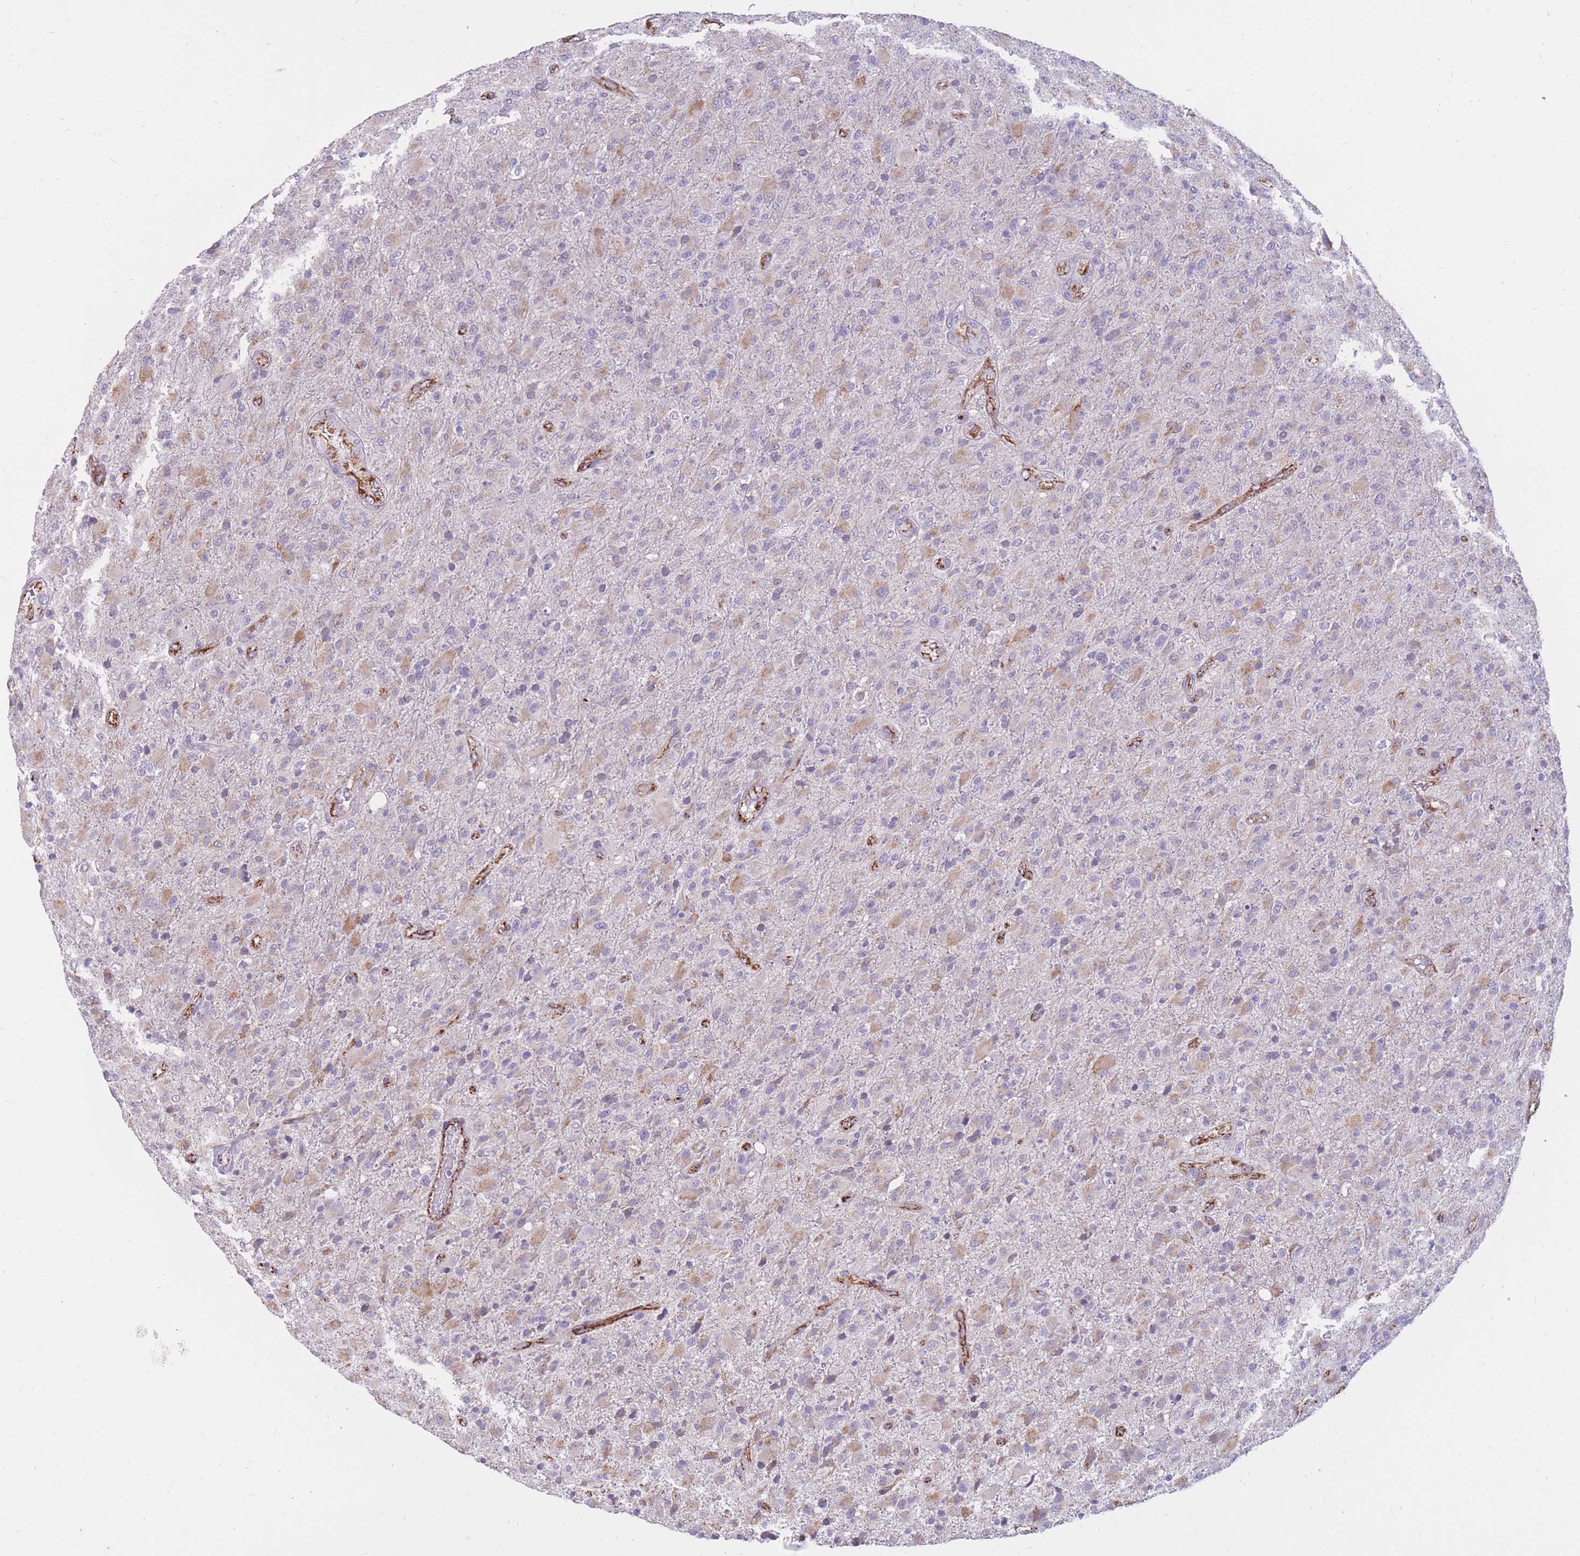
{"staining": {"intensity": "weak", "quantity": "25%-75%", "location": "cytoplasmic/membranous"}, "tissue": "glioma", "cell_type": "Tumor cells", "image_type": "cancer", "snomed": [{"axis": "morphology", "description": "Glioma, malignant, Low grade"}, {"axis": "topography", "description": "Brain"}], "caption": "Glioma stained for a protein (brown) demonstrates weak cytoplasmic/membranous positive staining in about 25%-75% of tumor cells.", "gene": "RNF170", "patient": {"sex": "male", "age": 65}}